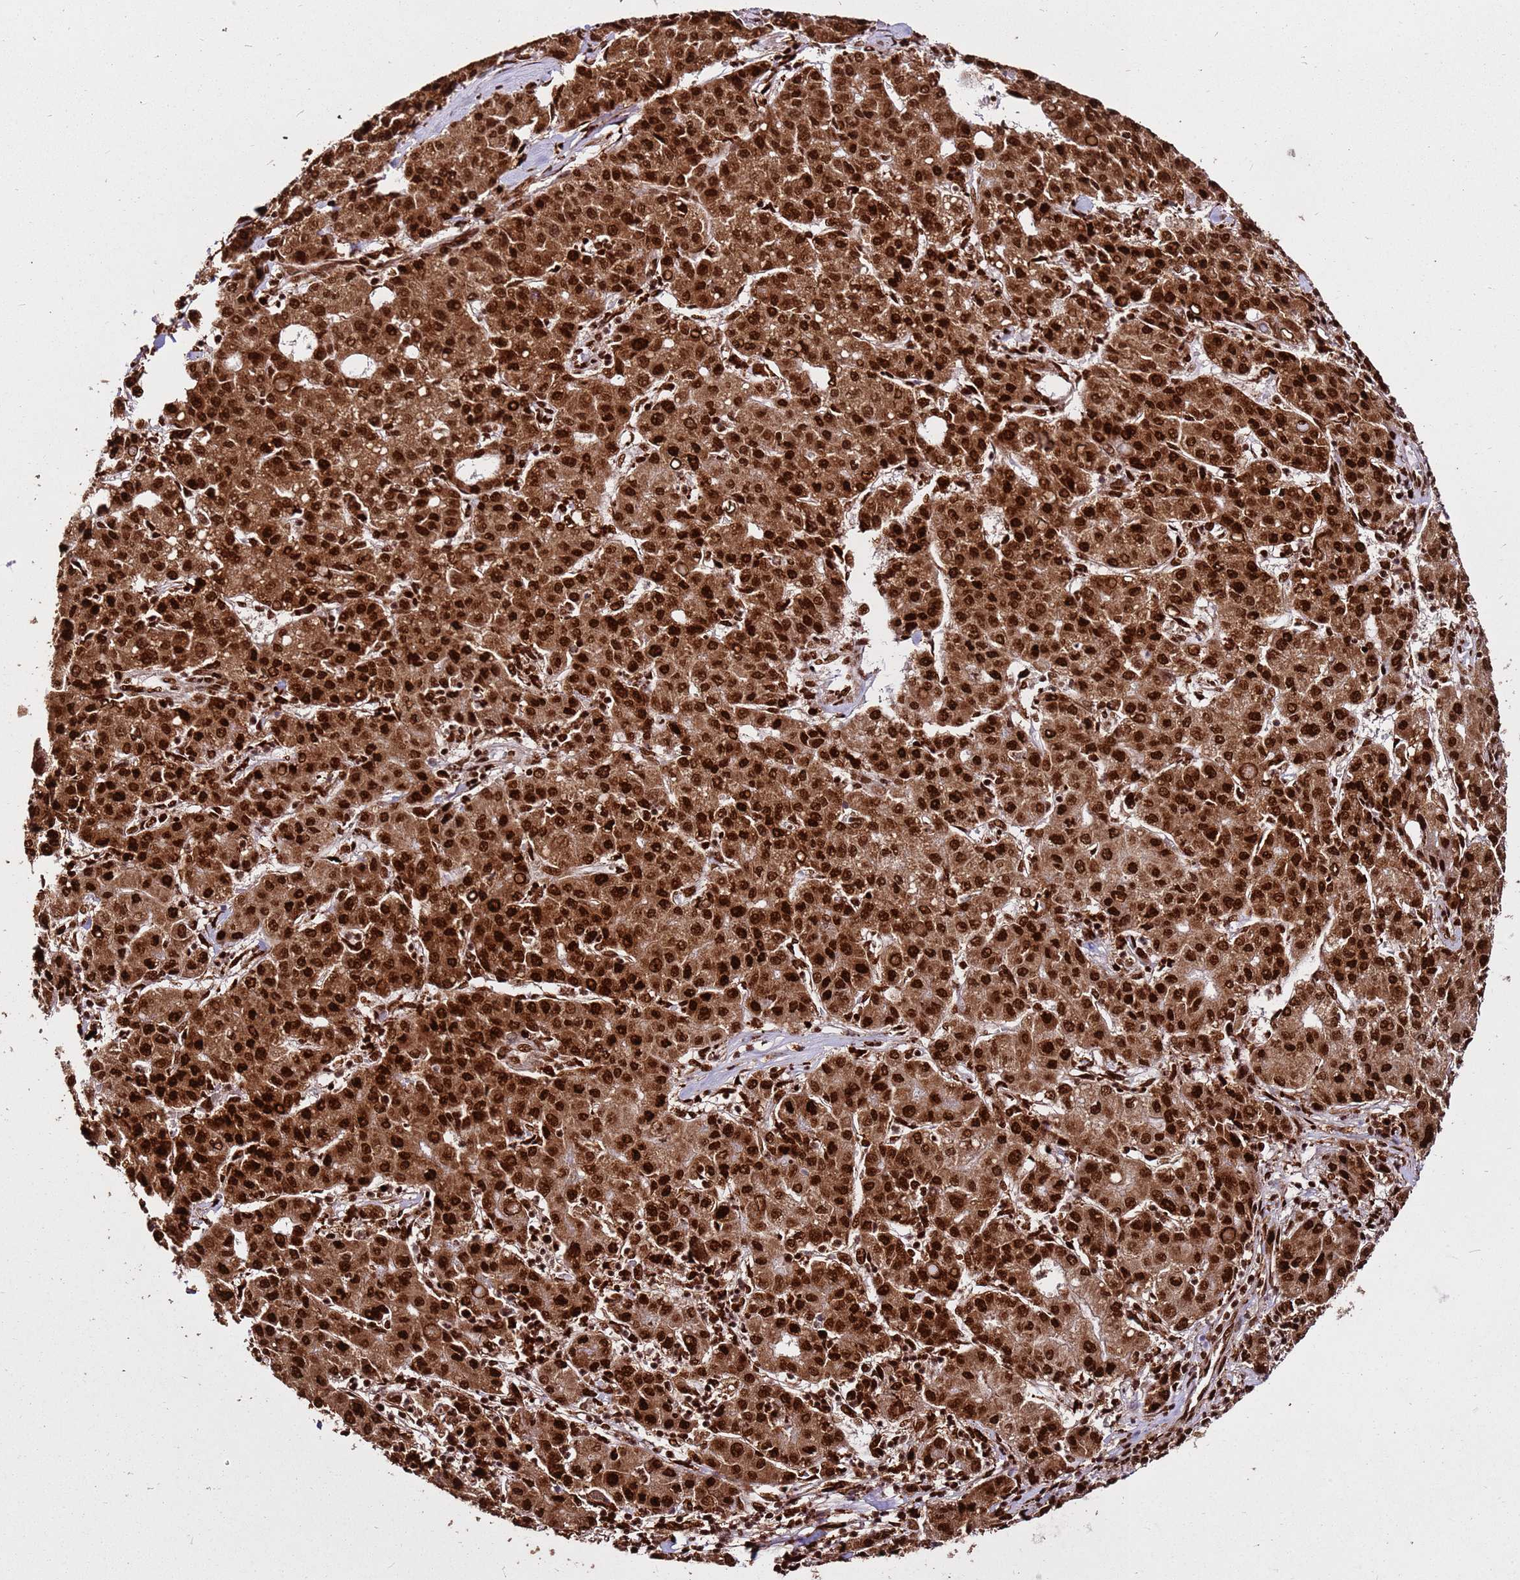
{"staining": {"intensity": "strong", "quantity": ">75%", "location": "cytoplasmic/membranous,nuclear"}, "tissue": "liver cancer", "cell_type": "Tumor cells", "image_type": "cancer", "snomed": [{"axis": "morphology", "description": "Carcinoma, Hepatocellular, NOS"}, {"axis": "topography", "description": "Liver"}], "caption": "Protein analysis of liver cancer (hepatocellular carcinoma) tissue reveals strong cytoplasmic/membranous and nuclear expression in about >75% of tumor cells. The staining was performed using DAB, with brown indicating positive protein expression. Nuclei are stained blue with hematoxylin.", "gene": "HNRNPAB", "patient": {"sex": "male", "age": 65}}